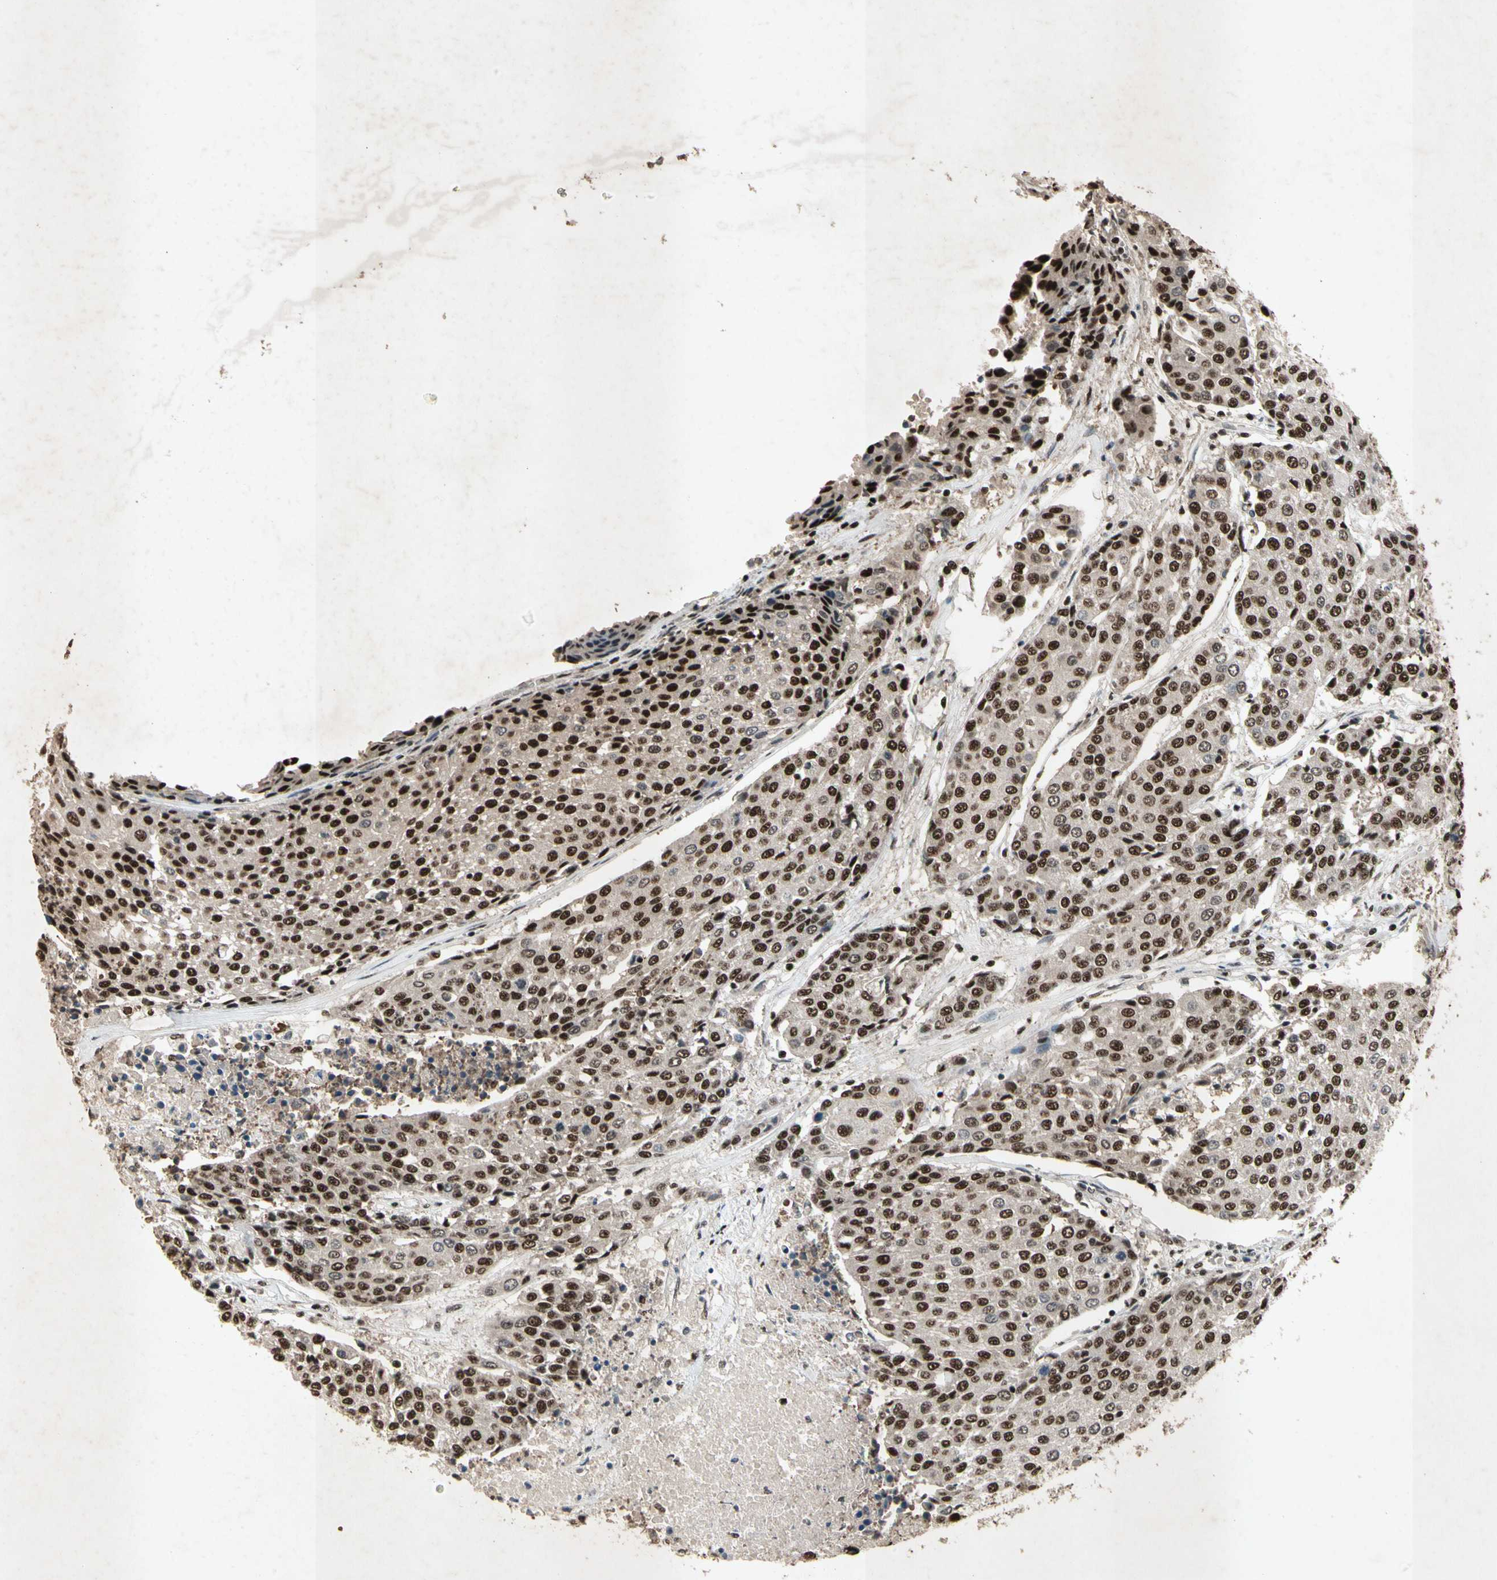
{"staining": {"intensity": "strong", "quantity": ">75%", "location": "nuclear"}, "tissue": "urothelial cancer", "cell_type": "Tumor cells", "image_type": "cancer", "snomed": [{"axis": "morphology", "description": "Urothelial carcinoma, High grade"}, {"axis": "topography", "description": "Urinary bladder"}], "caption": "High-power microscopy captured an IHC histopathology image of urothelial cancer, revealing strong nuclear positivity in approximately >75% of tumor cells.", "gene": "TBX2", "patient": {"sex": "female", "age": 85}}